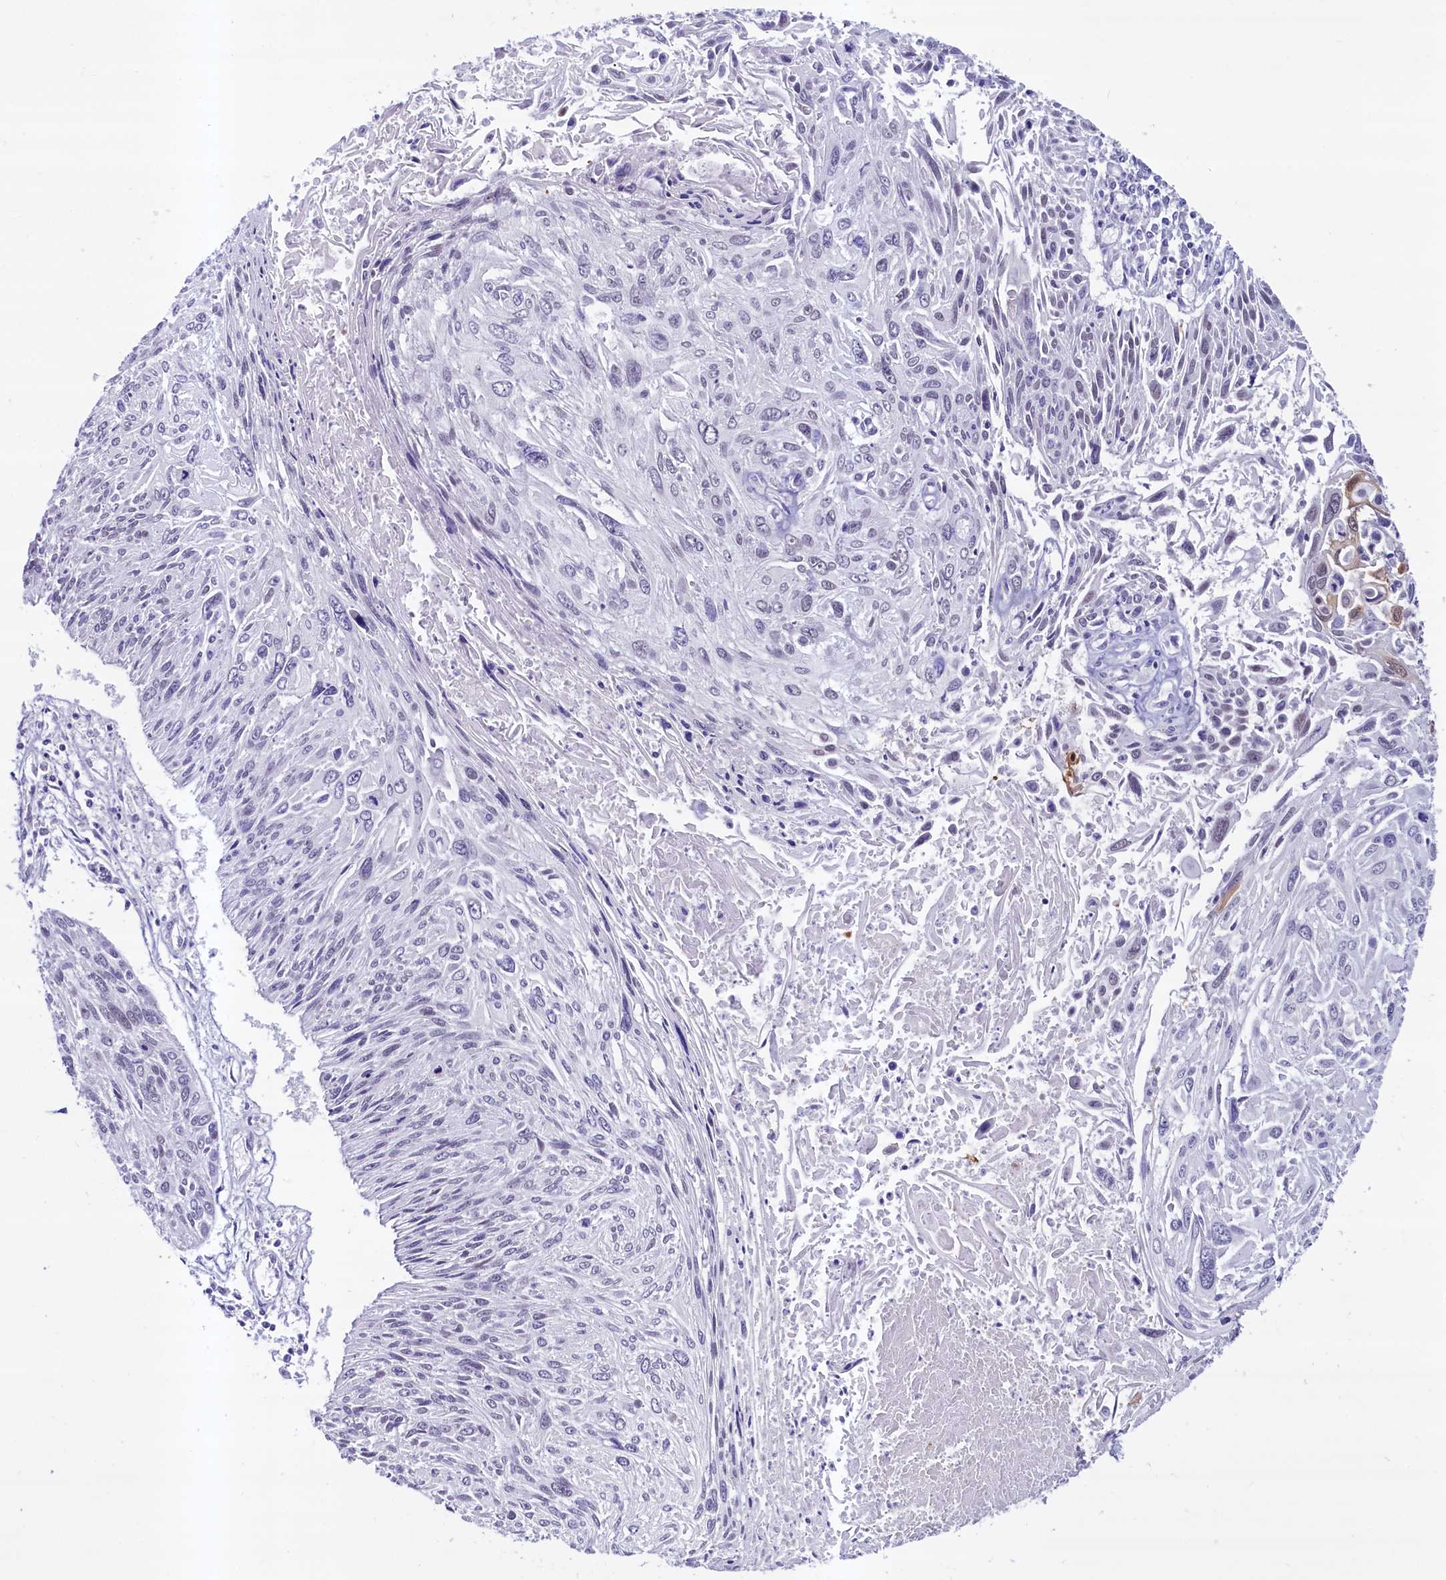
{"staining": {"intensity": "negative", "quantity": "none", "location": "none"}, "tissue": "cervical cancer", "cell_type": "Tumor cells", "image_type": "cancer", "snomed": [{"axis": "morphology", "description": "Squamous cell carcinoma, NOS"}, {"axis": "topography", "description": "Cervix"}], "caption": "Human squamous cell carcinoma (cervical) stained for a protein using IHC shows no staining in tumor cells.", "gene": "SCD5", "patient": {"sex": "female", "age": 51}}